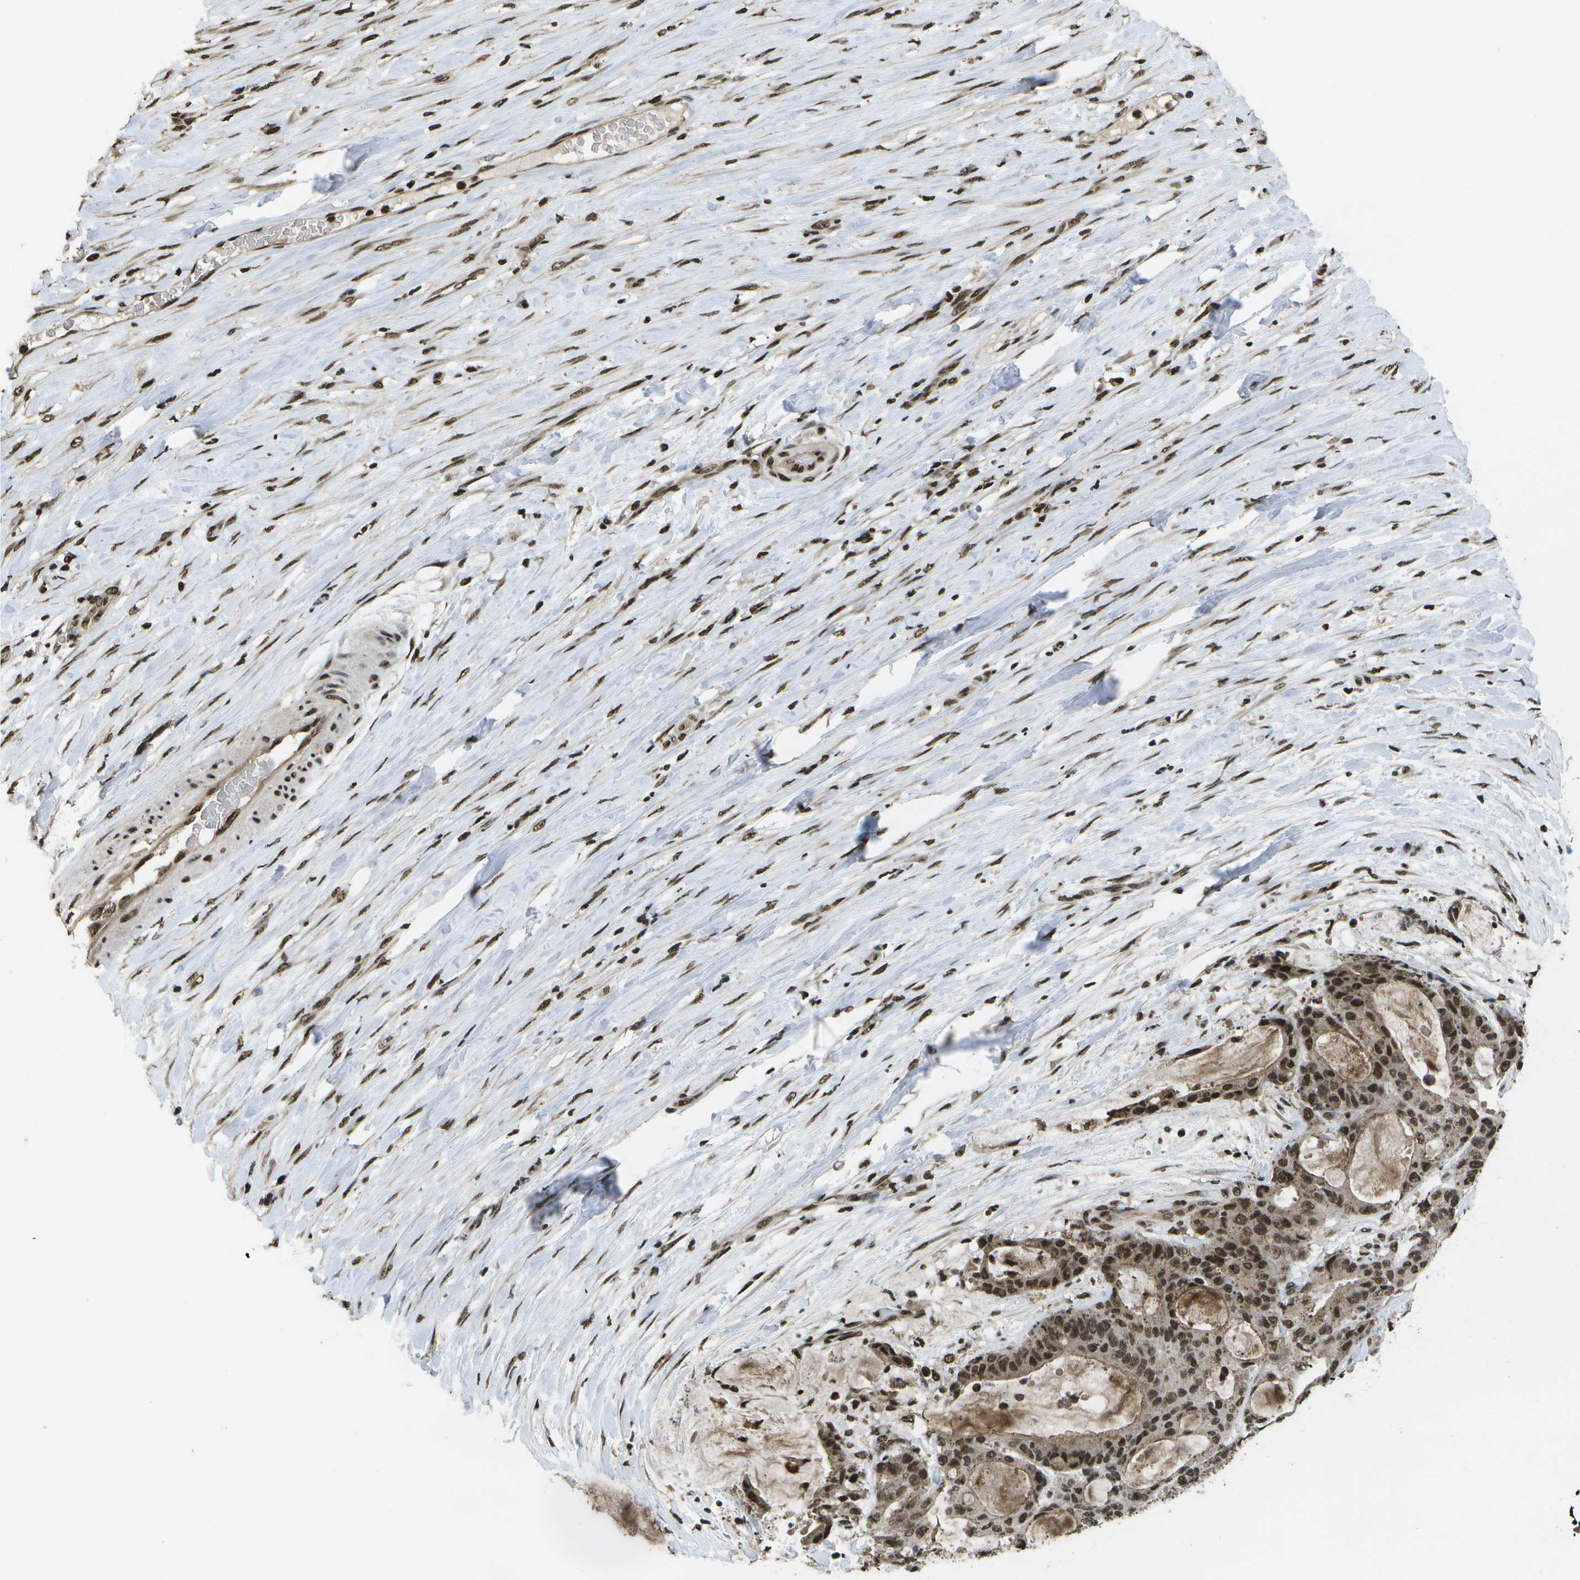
{"staining": {"intensity": "moderate", "quantity": ">75%", "location": "cytoplasmic/membranous,nuclear"}, "tissue": "liver cancer", "cell_type": "Tumor cells", "image_type": "cancer", "snomed": [{"axis": "morphology", "description": "Cholangiocarcinoma"}, {"axis": "topography", "description": "Liver"}], "caption": "This is an image of immunohistochemistry staining of liver cancer (cholangiocarcinoma), which shows moderate expression in the cytoplasmic/membranous and nuclear of tumor cells.", "gene": "SPEN", "patient": {"sex": "female", "age": 73}}